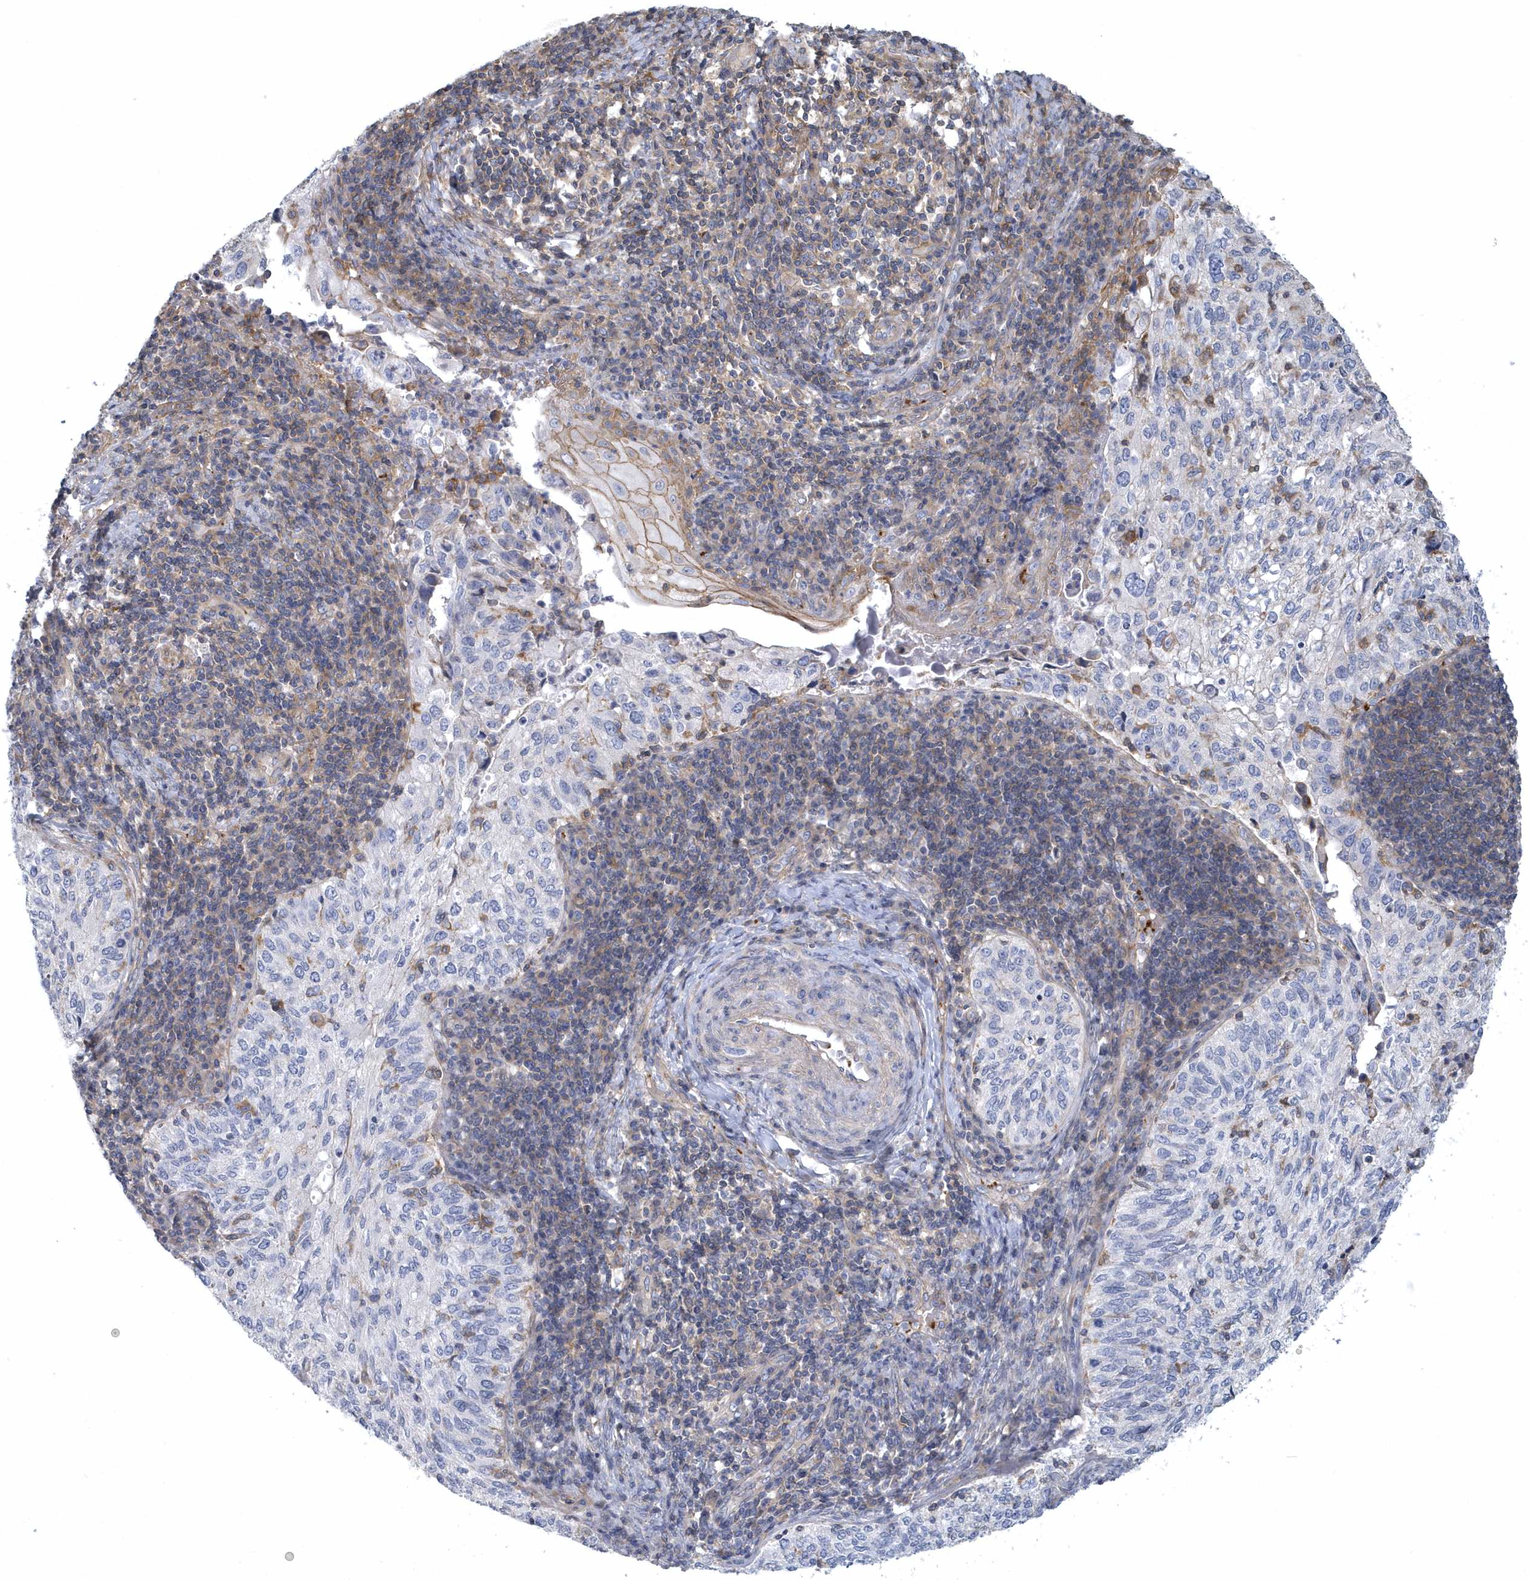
{"staining": {"intensity": "negative", "quantity": "none", "location": "none"}, "tissue": "cervical cancer", "cell_type": "Tumor cells", "image_type": "cancer", "snomed": [{"axis": "morphology", "description": "Squamous cell carcinoma, NOS"}, {"axis": "topography", "description": "Cervix"}], "caption": "An immunohistochemistry (IHC) photomicrograph of cervical cancer is shown. There is no staining in tumor cells of cervical cancer.", "gene": "ARAP2", "patient": {"sex": "female", "age": 30}}